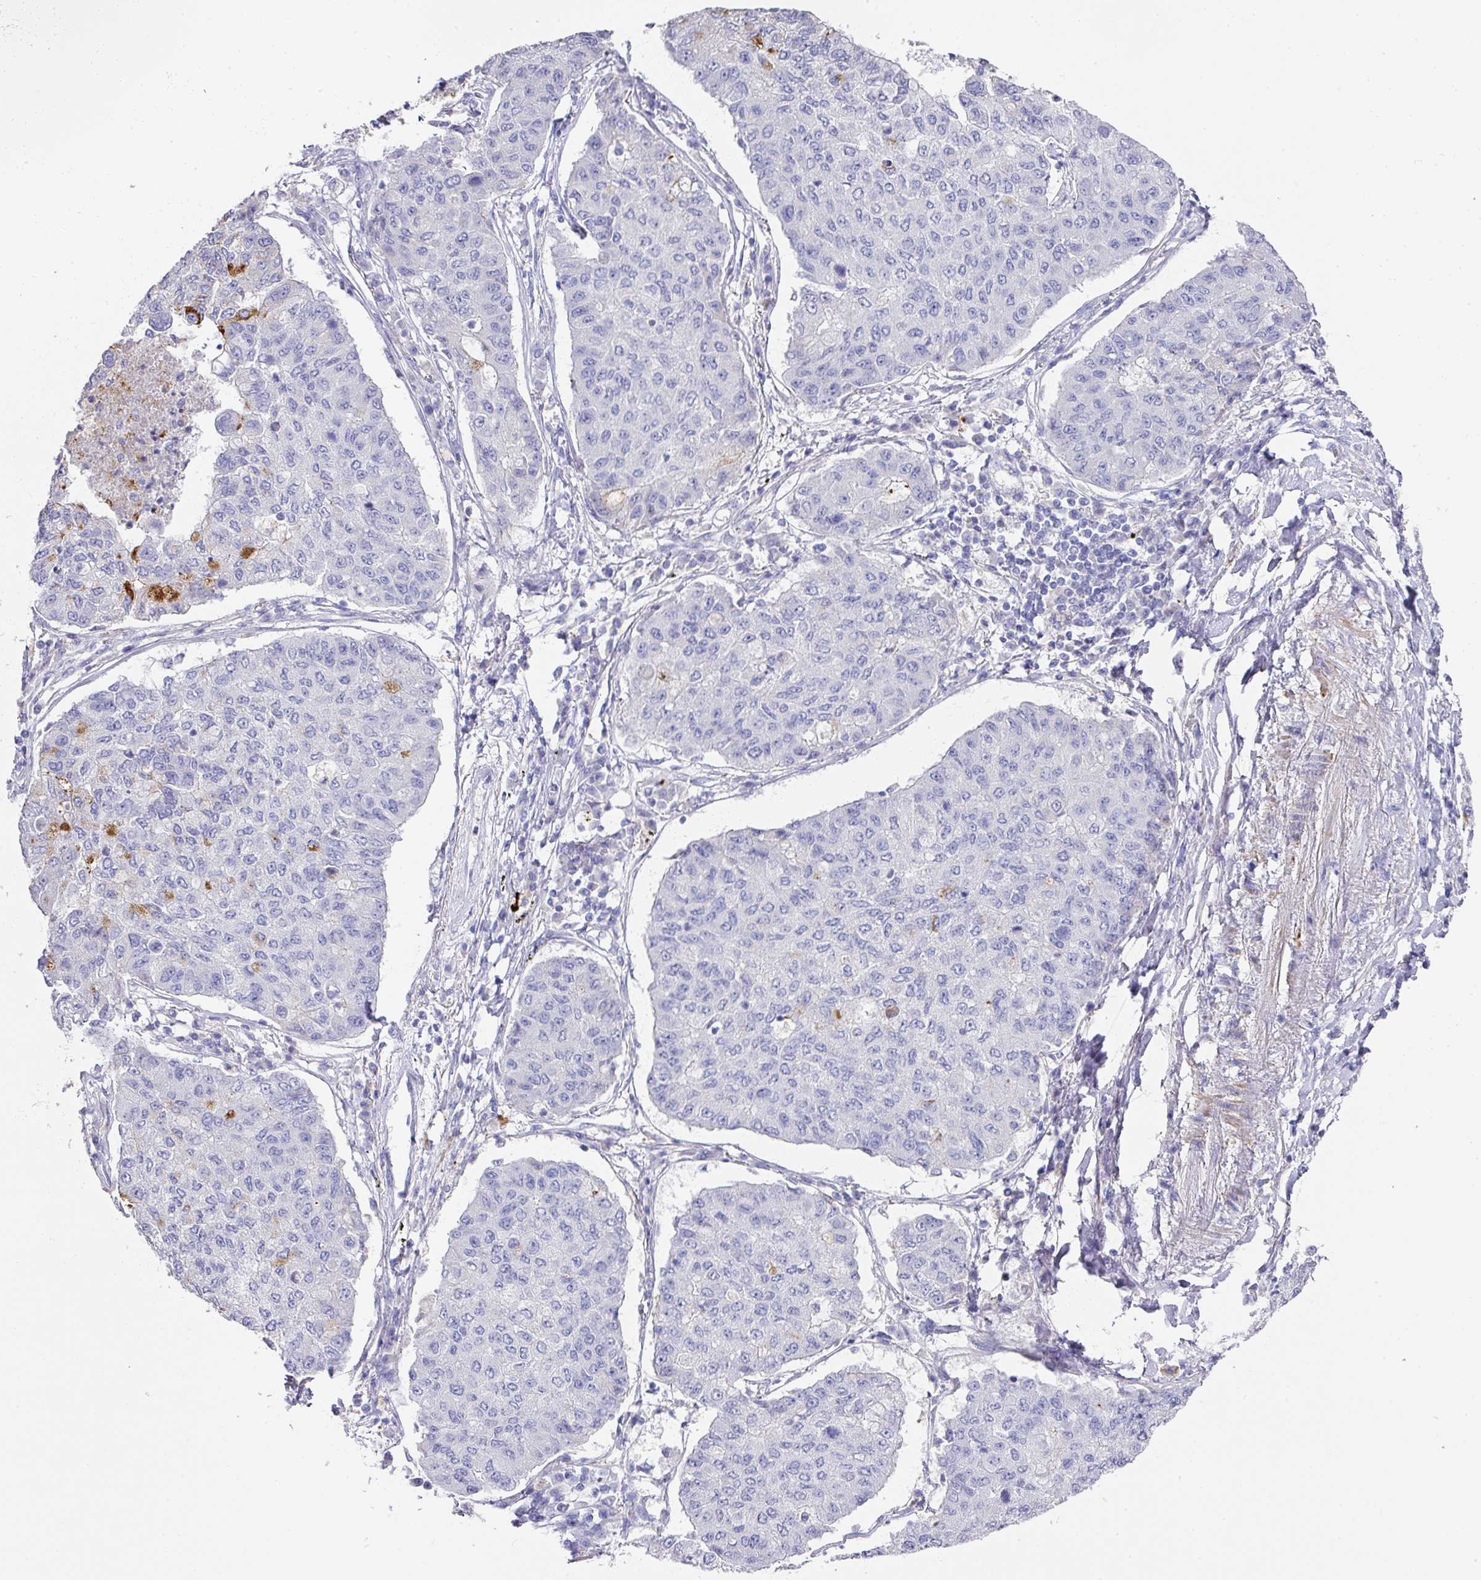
{"staining": {"intensity": "negative", "quantity": "none", "location": "none"}, "tissue": "lung cancer", "cell_type": "Tumor cells", "image_type": "cancer", "snomed": [{"axis": "morphology", "description": "Squamous cell carcinoma, NOS"}, {"axis": "topography", "description": "Lung"}], "caption": "There is no significant positivity in tumor cells of lung cancer. (Stains: DAB immunohistochemistry (IHC) with hematoxylin counter stain, Microscopy: brightfield microscopy at high magnification).", "gene": "TARM1", "patient": {"sex": "male", "age": 74}}